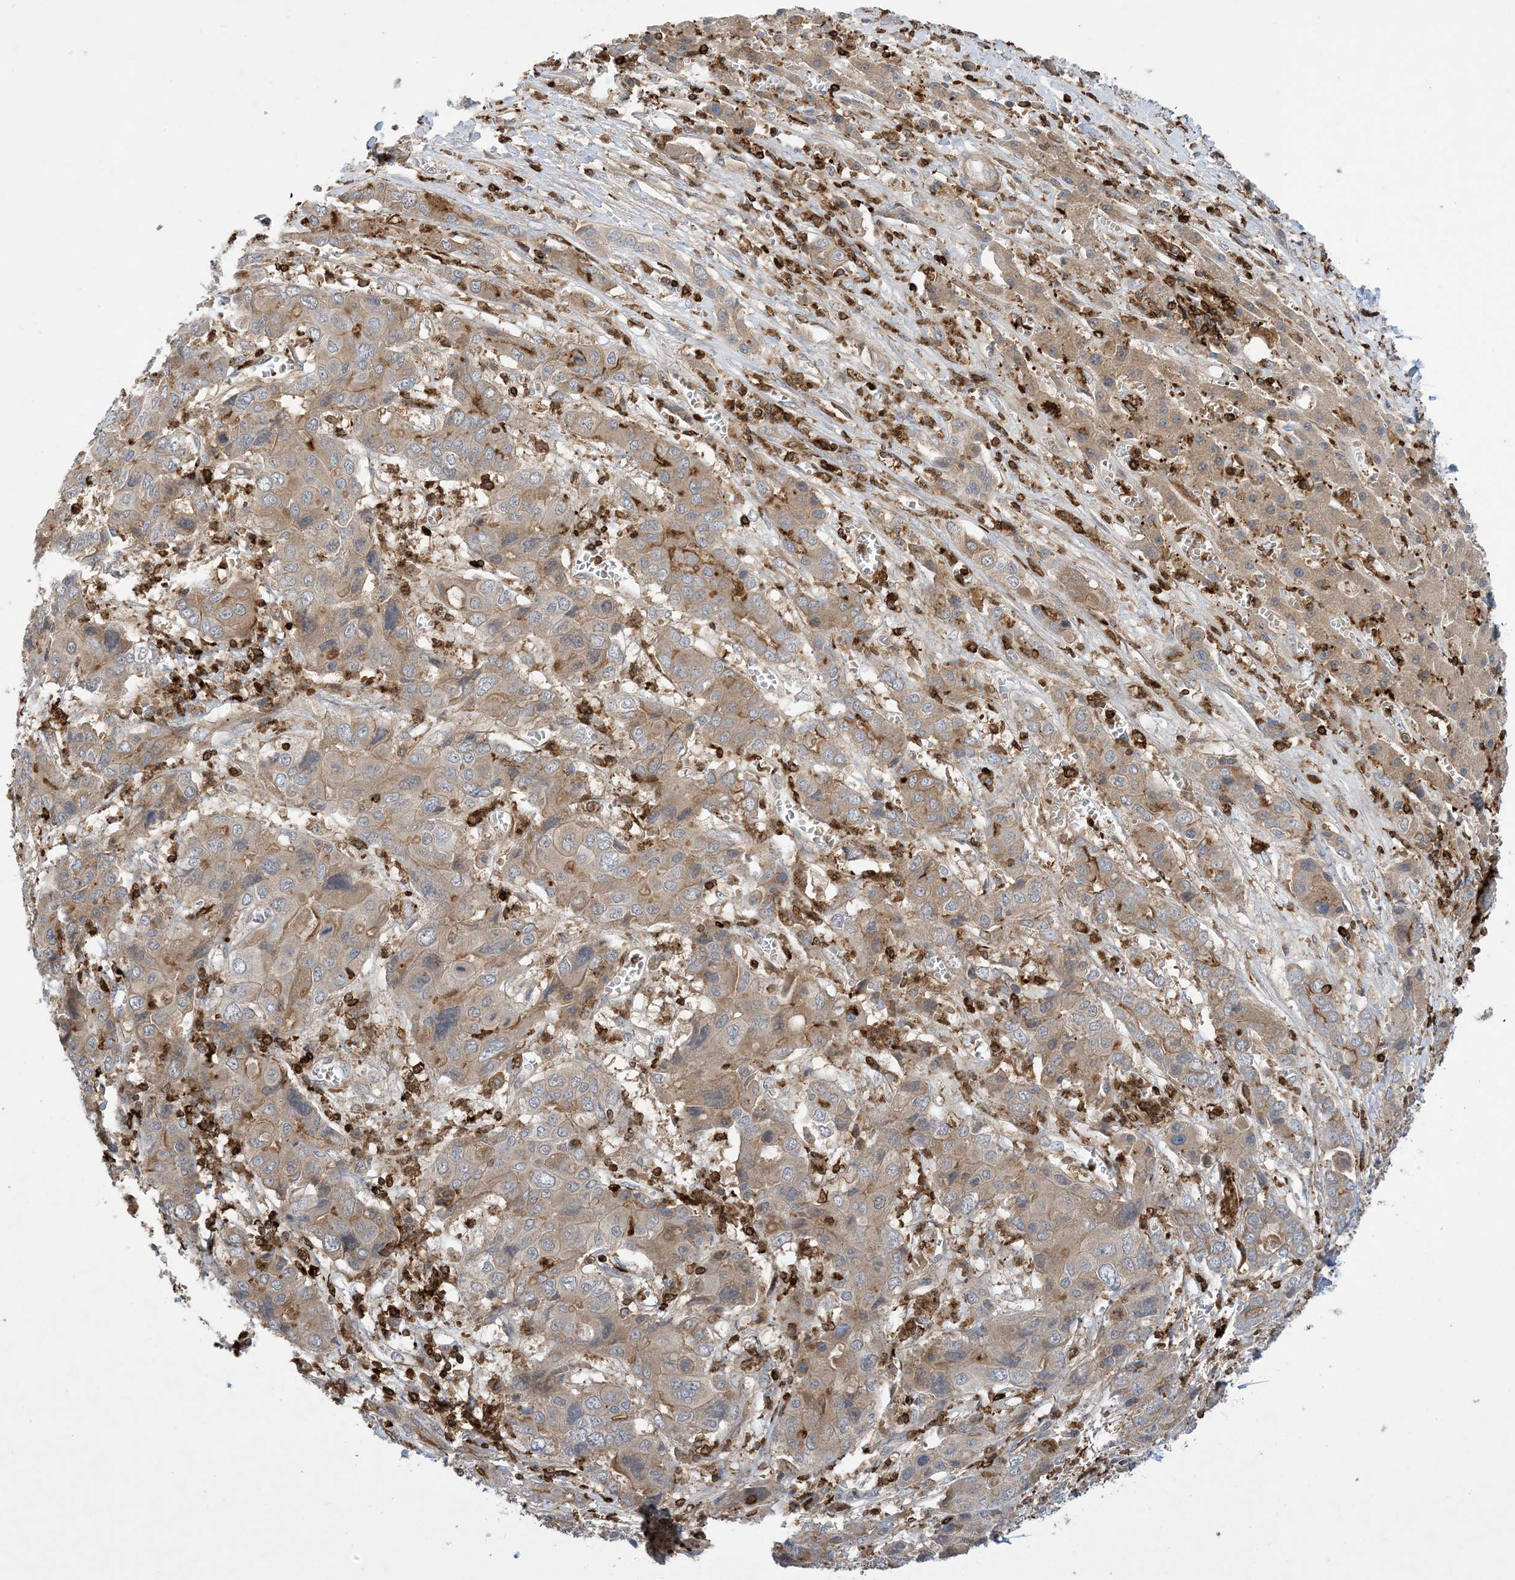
{"staining": {"intensity": "moderate", "quantity": "<25%", "location": "cytoplasmic/membranous"}, "tissue": "liver cancer", "cell_type": "Tumor cells", "image_type": "cancer", "snomed": [{"axis": "morphology", "description": "Cholangiocarcinoma"}, {"axis": "topography", "description": "Liver"}], "caption": "A brown stain shows moderate cytoplasmic/membranous staining of a protein in liver cancer (cholangiocarcinoma) tumor cells. The staining was performed using DAB (3,3'-diaminobenzidine), with brown indicating positive protein expression. Nuclei are stained blue with hematoxylin.", "gene": "AK9", "patient": {"sex": "male", "age": 67}}